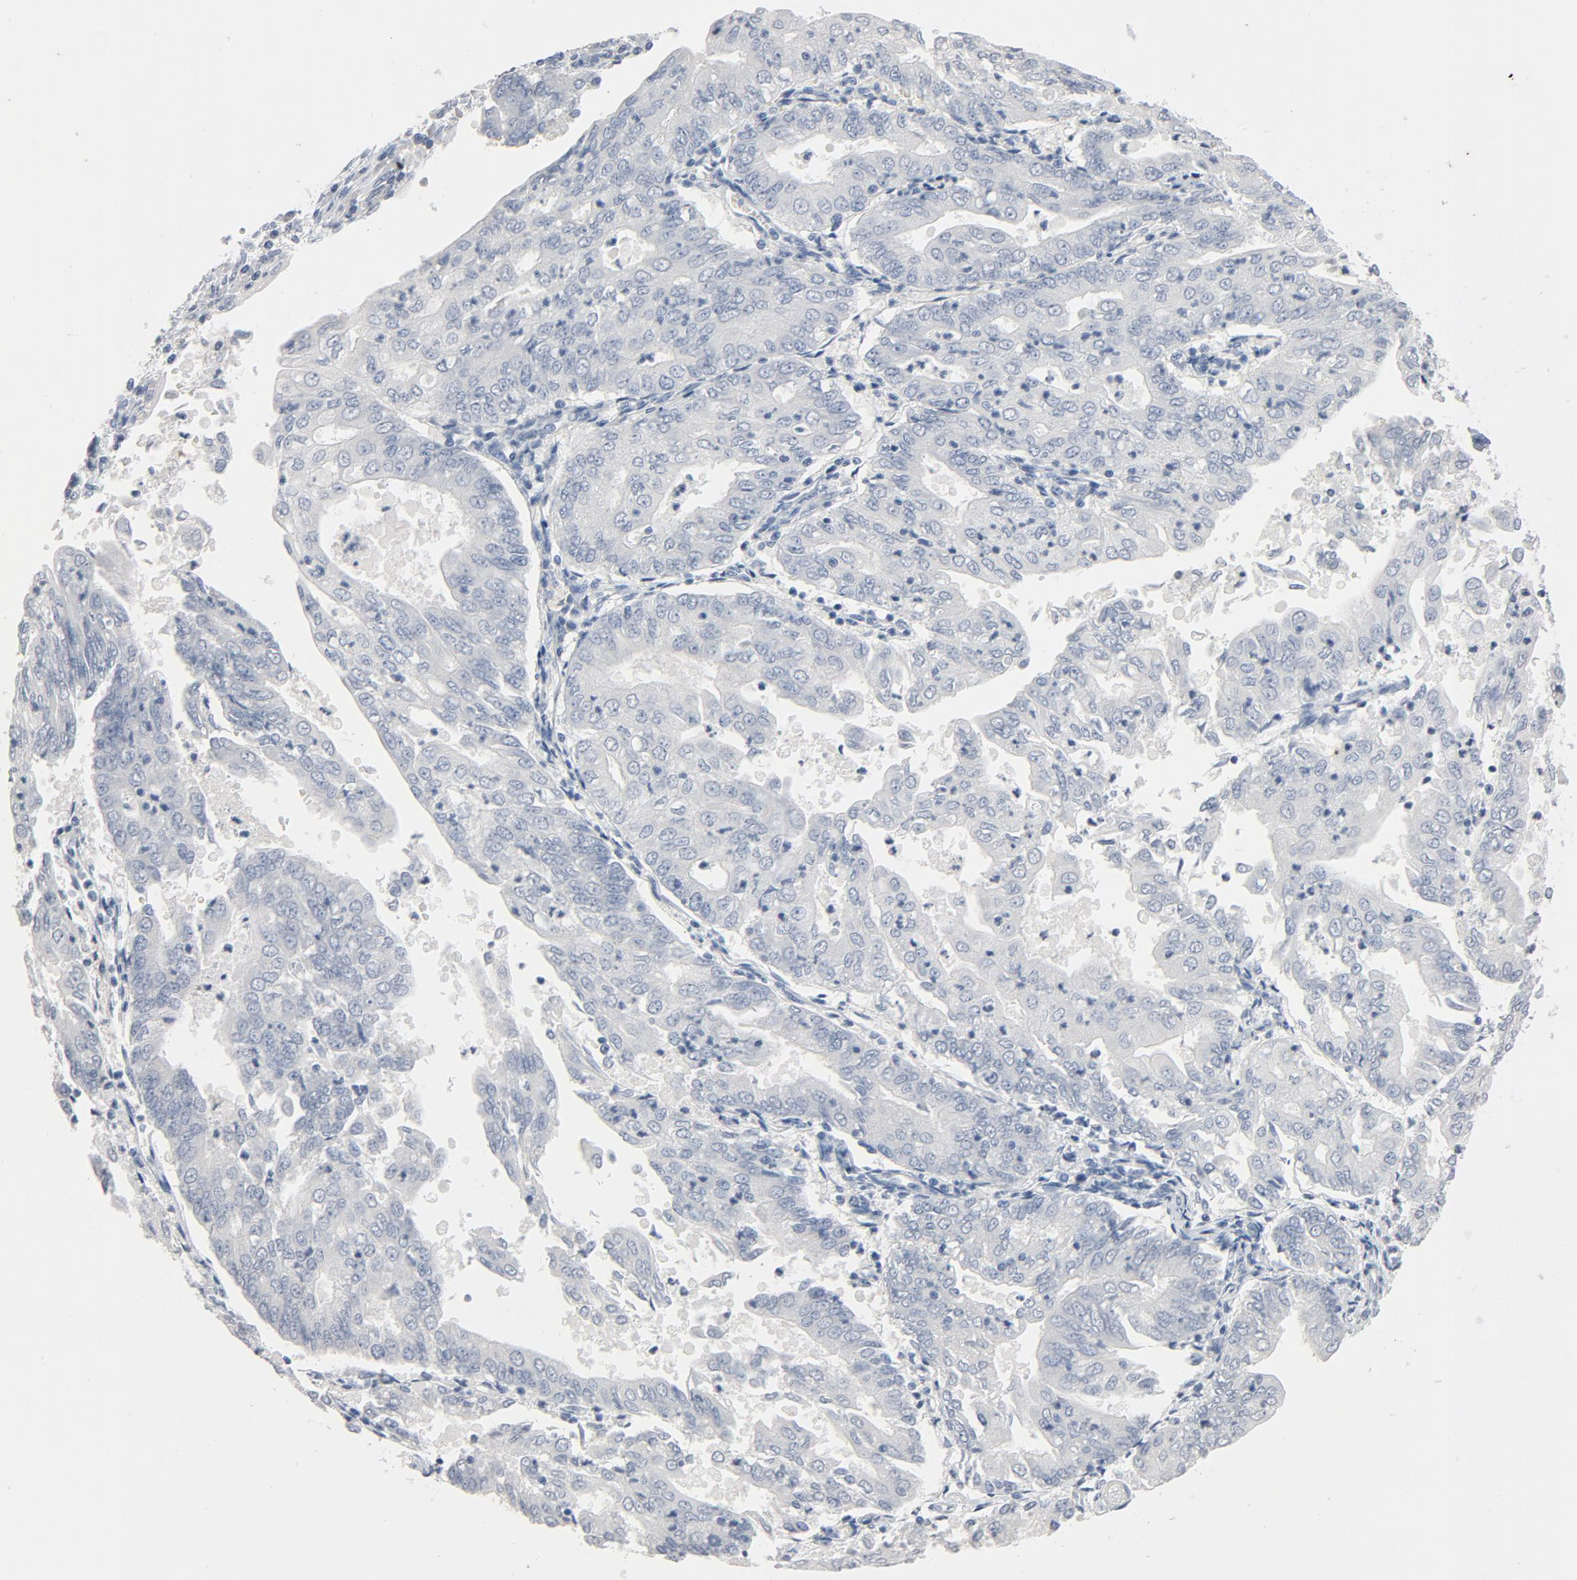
{"staining": {"intensity": "negative", "quantity": "none", "location": "none"}, "tissue": "endometrial cancer", "cell_type": "Tumor cells", "image_type": "cancer", "snomed": [{"axis": "morphology", "description": "Adenocarcinoma, NOS"}, {"axis": "topography", "description": "Endometrium"}], "caption": "An immunohistochemistry (IHC) micrograph of adenocarcinoma (endometrial) is shown. There is no staining in tumor cells of adenocarcinoma (endometrial).", "gene": "ZCCHC13", "patient": {"sex": "female", "age": 79}}